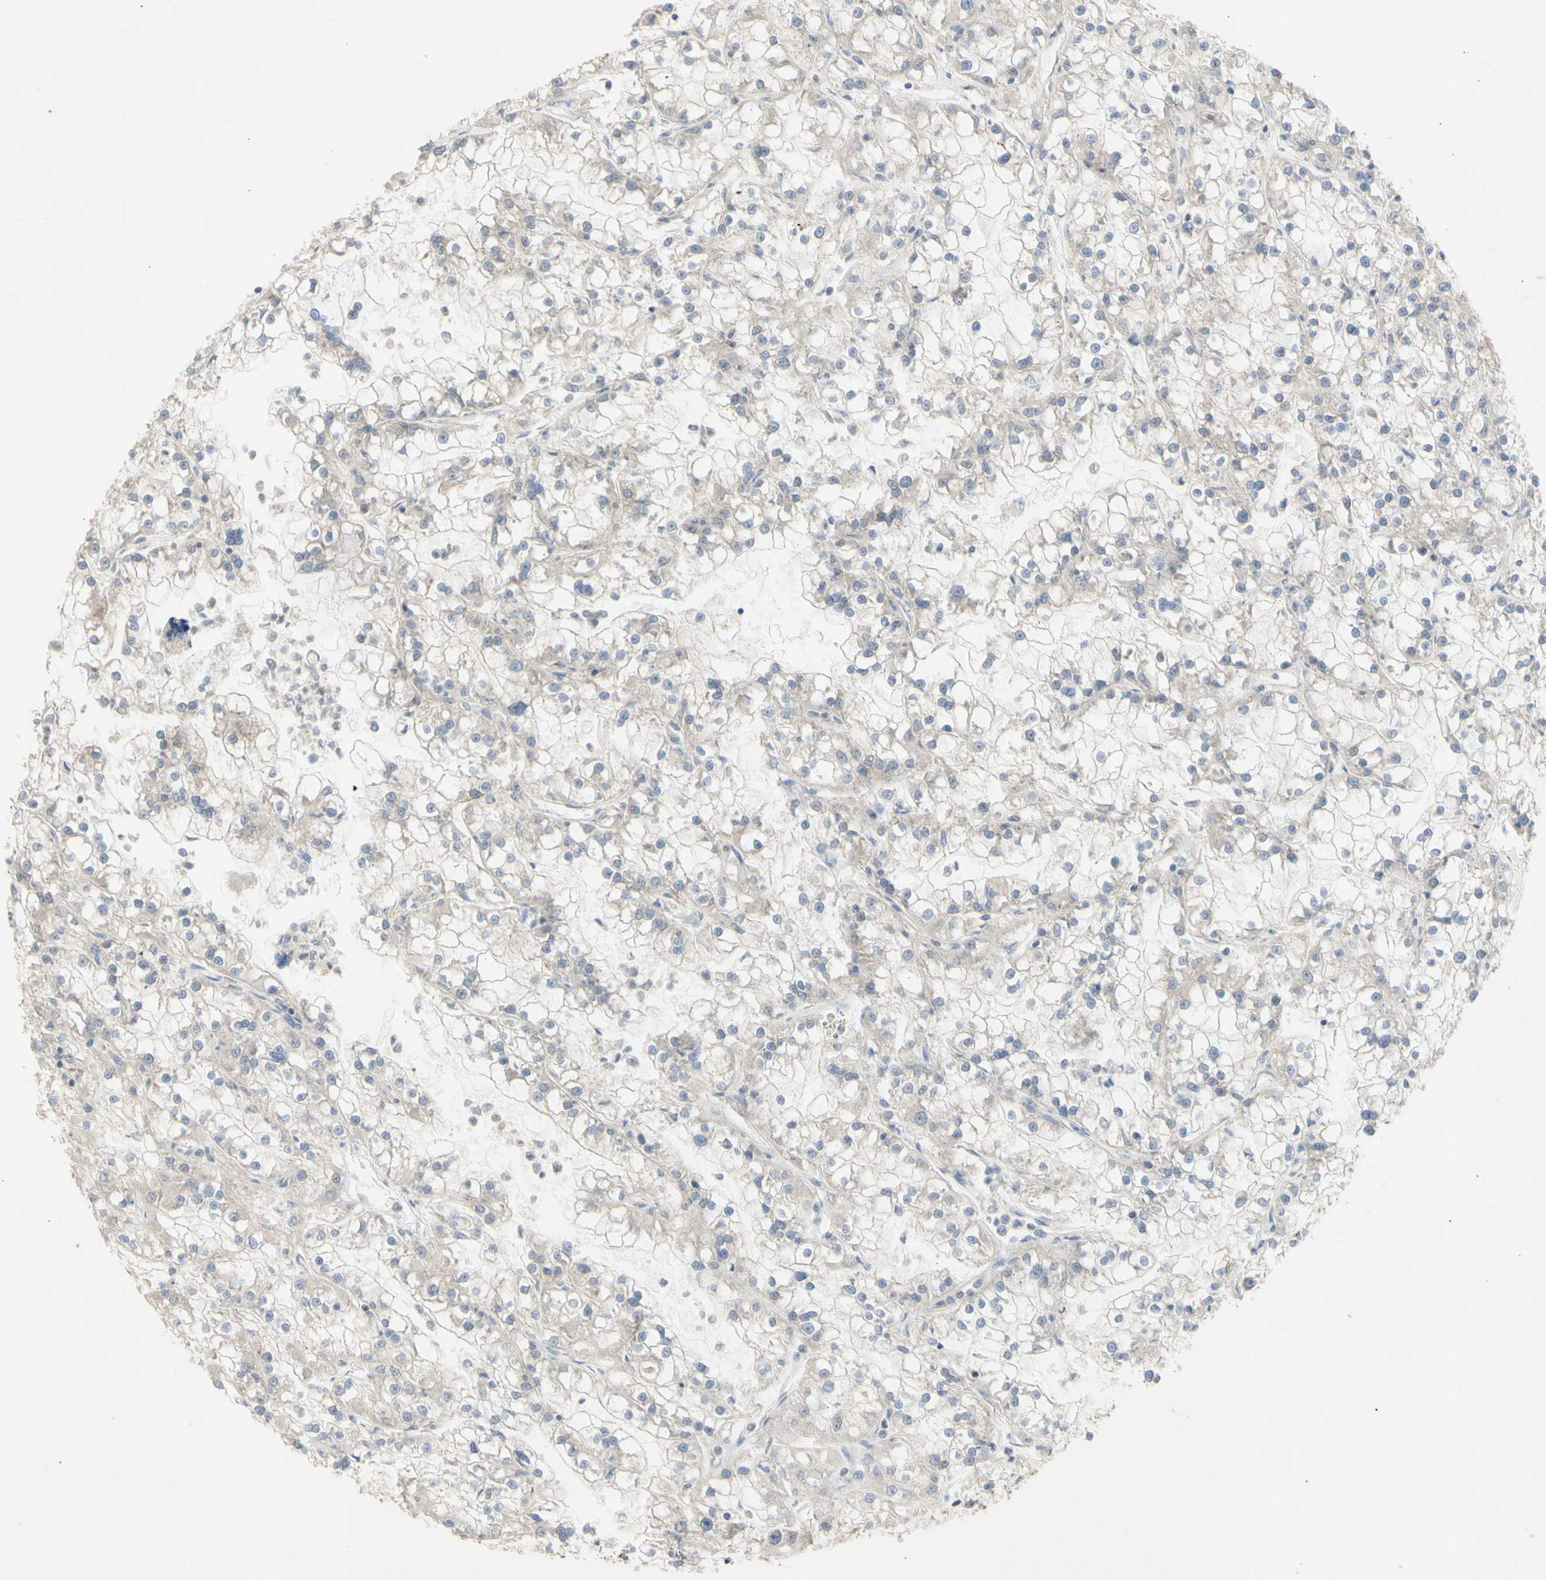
{"staining": {"intensity": "negative", "quantity": "none", "location": "none"}, "tissue": "renal cancer", "cell_type": "Tumor cells", "image_type": "cancer", "snomed": [{"axis": "morphology", "description": "Adenocarcinoma, NOS"}, {"axis": "topography", "description": "Kidney"}], "caption": "Renal cancer (adenocarcinoma) was stained to show a protein in brown. There is no significant expression in tumor cells.", "gene": "NLRP1", "patient": {"sex": "female", "age": 52}}